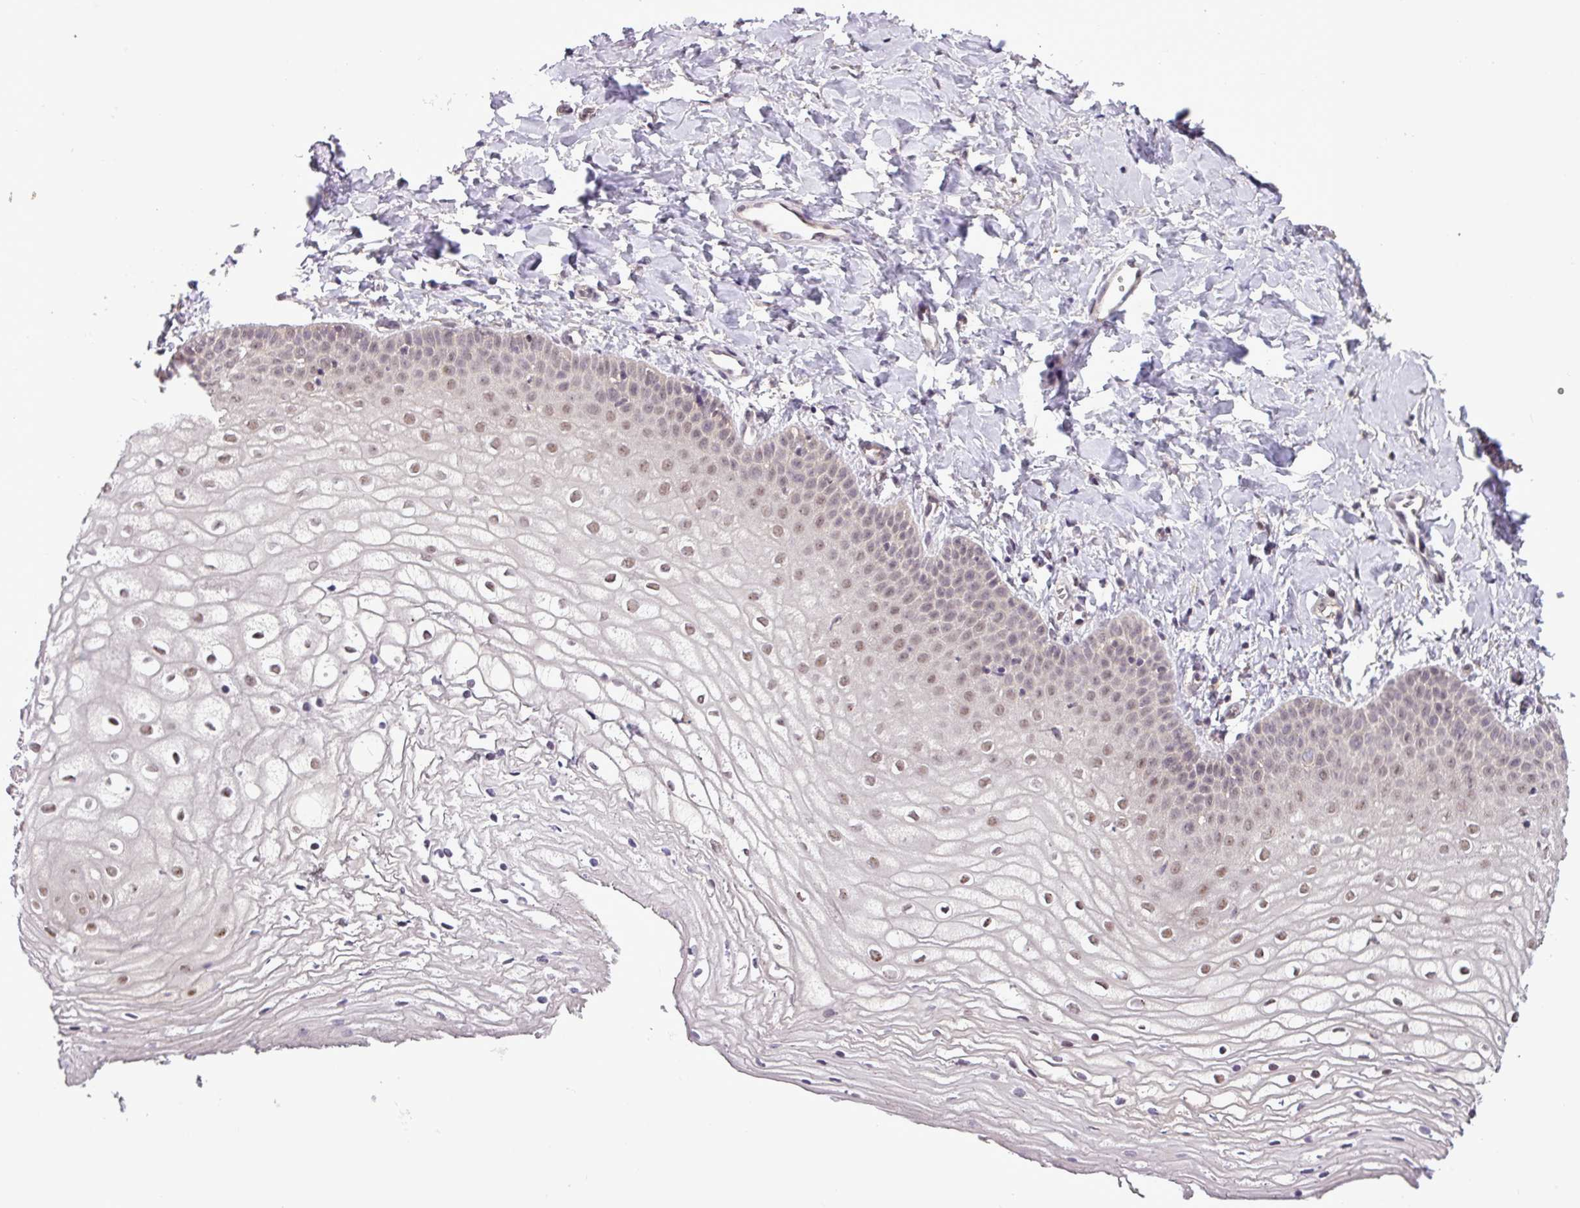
{"staining": {"intensity": "moderate", "quantity": ">75%", "location": "nuclear"}, "tissue": "vagina", "cell_type": "Squamous epithelial cells", "image_type": "normal", "snomed": [{"axis": "morphology", "description": "Normal tissue, NOS"}, {"axis": "topography", "description": "Vagina"}], "caption": "Immunohistochemistry (IHC) histopathology image of benign vagina: vagina stained using immunohistochemistry reveals medium levels of moderate protein expression localized specifically in the nuclear of squamous epithelial cells, appearing as a nuclear brown color.", "gene": "MFHAS1", "patient": {"sex": "female", "age": 68}}